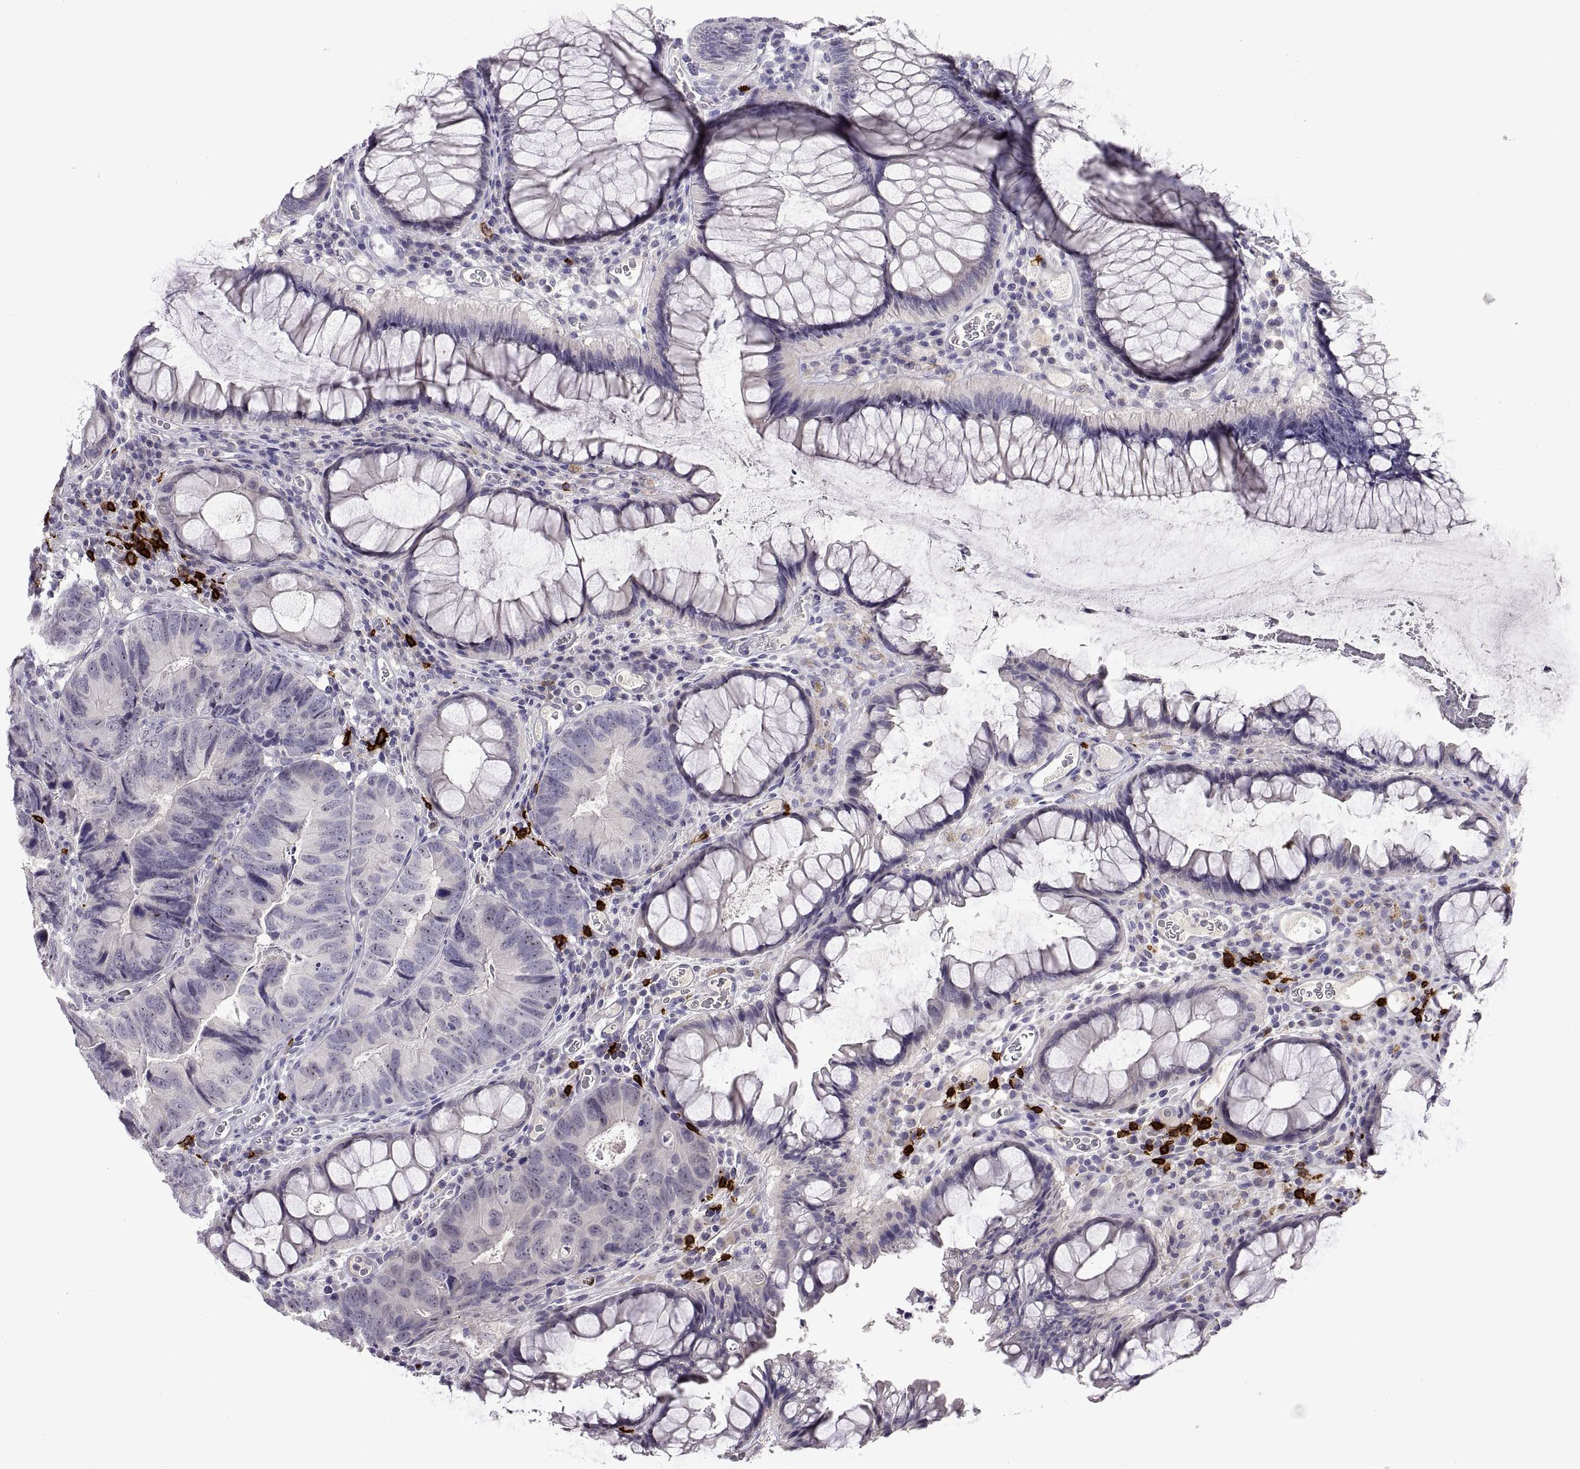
{"staining": {"intensity": "negative", "quantity": "none", "location": "none"}, "tissue": "colorectal cancer", "cell_type": "Tumor cells", "image_type": "cancer", "snomed": [{"axis": "morphology", "description": "Adenocarcinoma, NOS"}, {"axis": "topography", "description": "Colon"}], "caption": "Tumor cells are negative for protein expression in human colorectal cancer. The staining was performed using DAB to visualize the protein expression in brown, while the nuclei were stained in blue with hematoxylin (Magnification: 20x).", "gene": "MS4A1", "patient": {"sex": "female", "age": 67}}